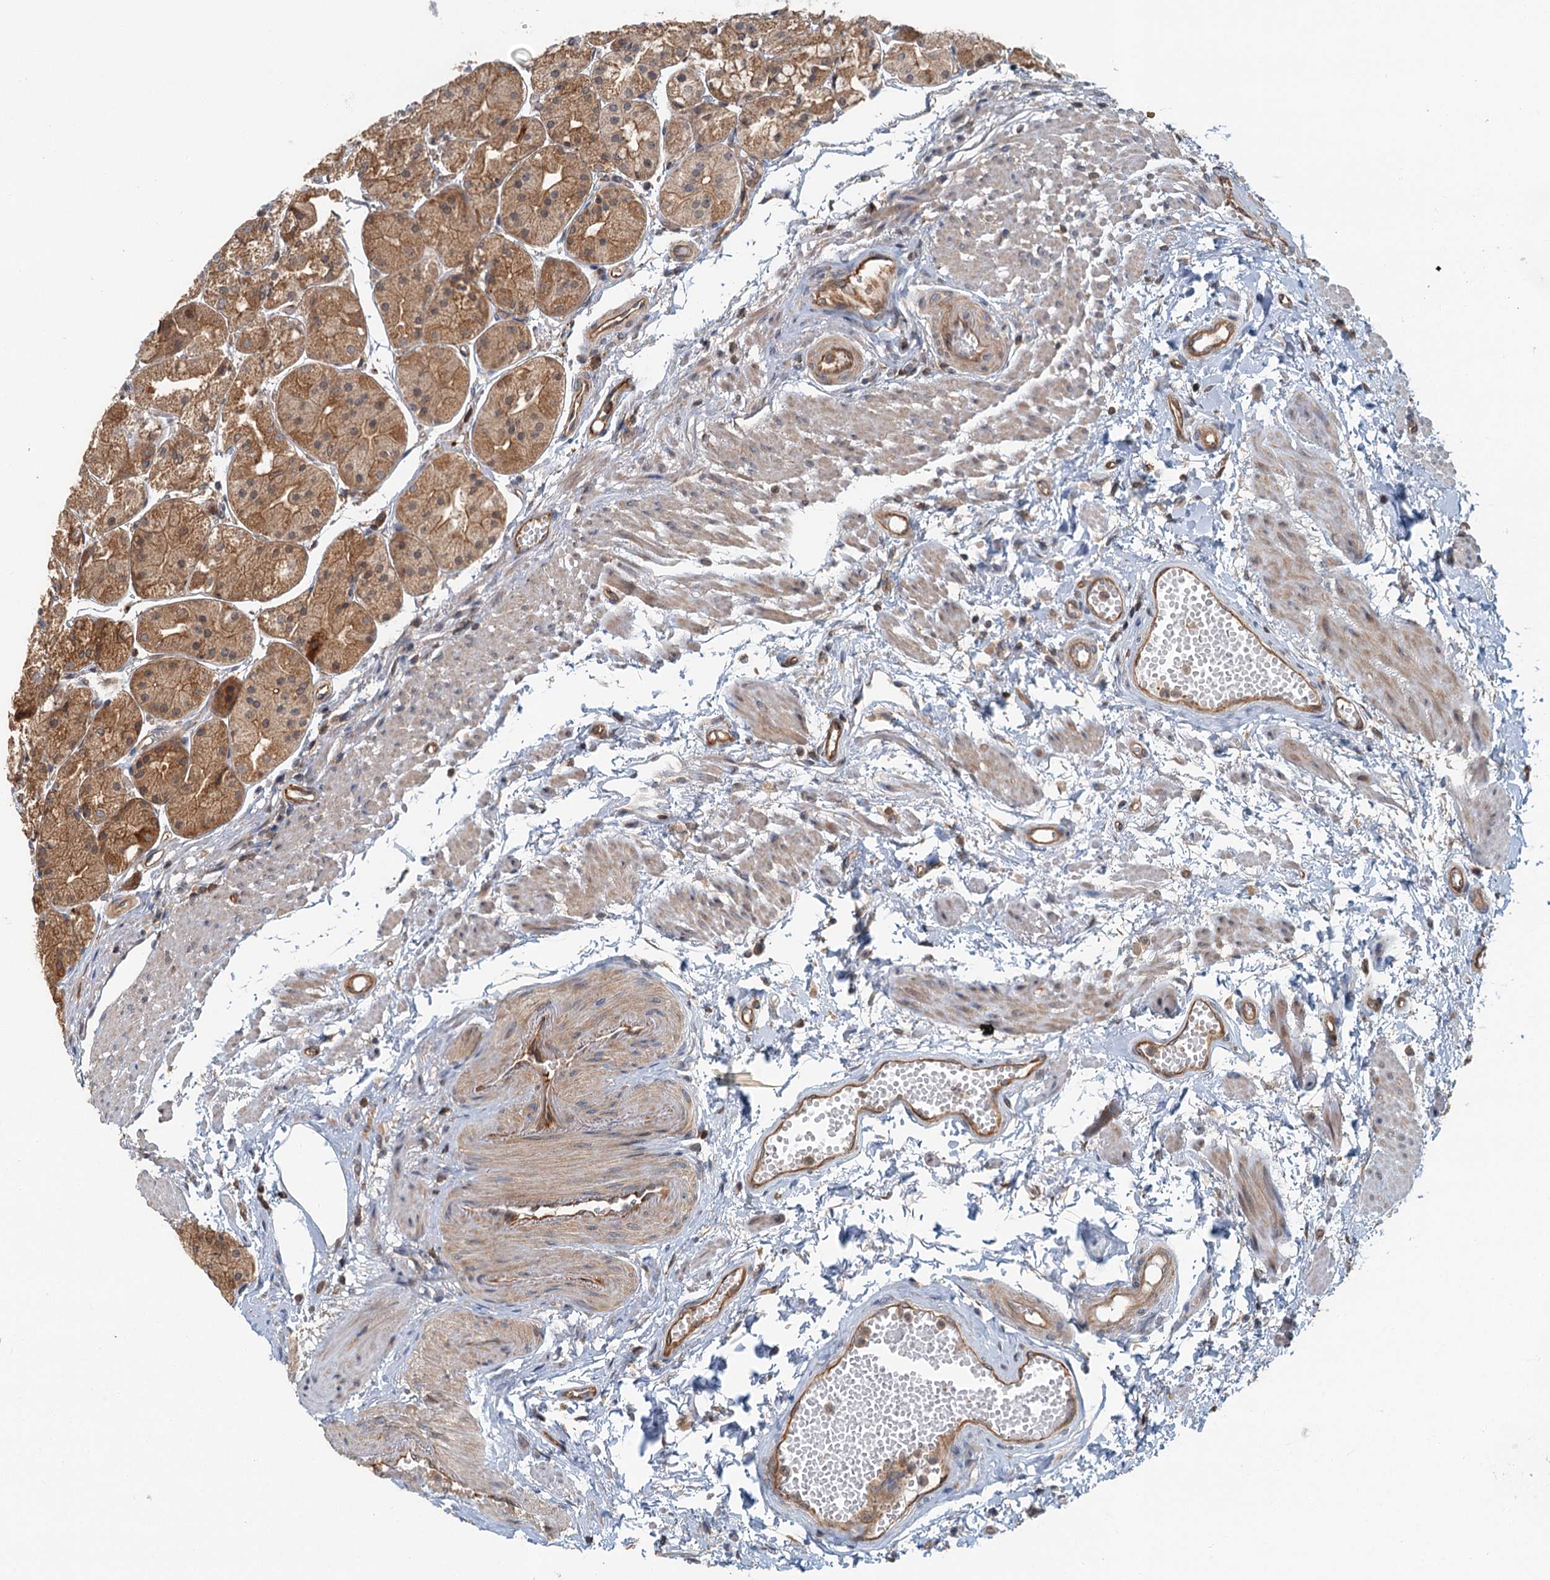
{"staining": {"intensity": "strong", "quantity": ">75%", "location": "cytoplasmic/membranous"}, "tissue": "stomach", "cell_type": "Glandular cells", "image_type": "normal", "snomed": [{"axis": "morphology", "description": "Normal tissue, NOS"}, {"axis": "topography", "description": "Stomach, upper"}], "caption": "A photomicrograph of stomach stained for a protein exhibits strong cytoplasmic/membranous brown staining in glandular cells. The staining was performed using DAB, with brown indicating positive protein expression. Nuclei are stained blue with hematoxylin.", "gene": "ZNF527", "patient": {"sex": "male", "age": 72}}